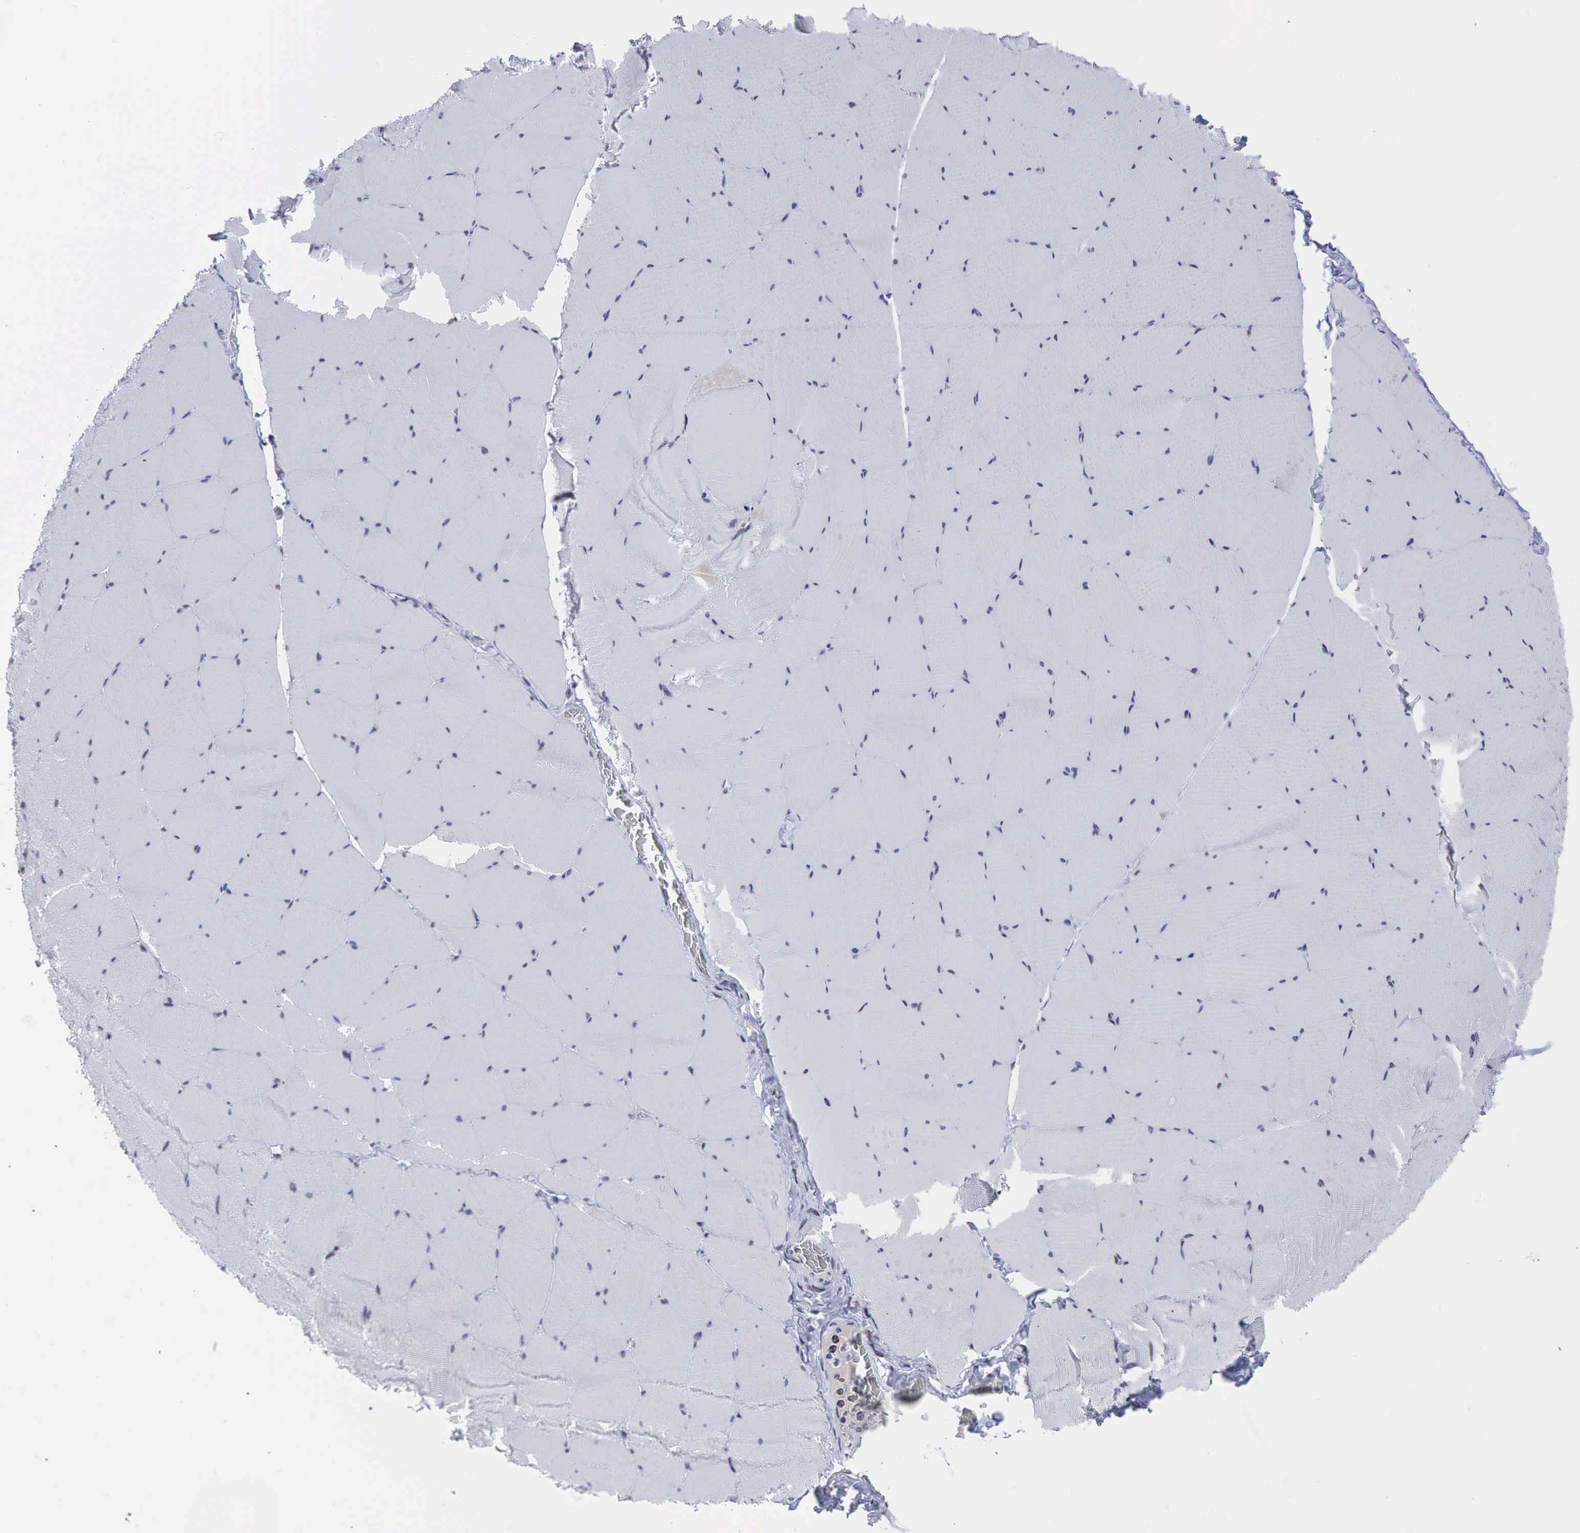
{"staining": {"intensity": "negative", "quantity": "none", "location": "none"}, "tissue": "skeletal muscle", "cell_type": "Myocytes", "image_type": "normal", "snomed": [{"axis": "morphology", "description": "Normal tissue, NOS"}, {"axis": "topography", "description": "Skeletal muscle"}, {"axis": "topography", "description": "Salivary gland"}], "caption": "DAB (3,3'-diaminobenzidine) immunohistochemical staining of normal skeletal muscle displays no significant expression in myocytes. (Stains: DAB IHC with hematoxylin counter stain, Microscopy: brightfield microscopy at high magnification).", "gene": "AR", "patient": {"sex": "male", "age": 62}}